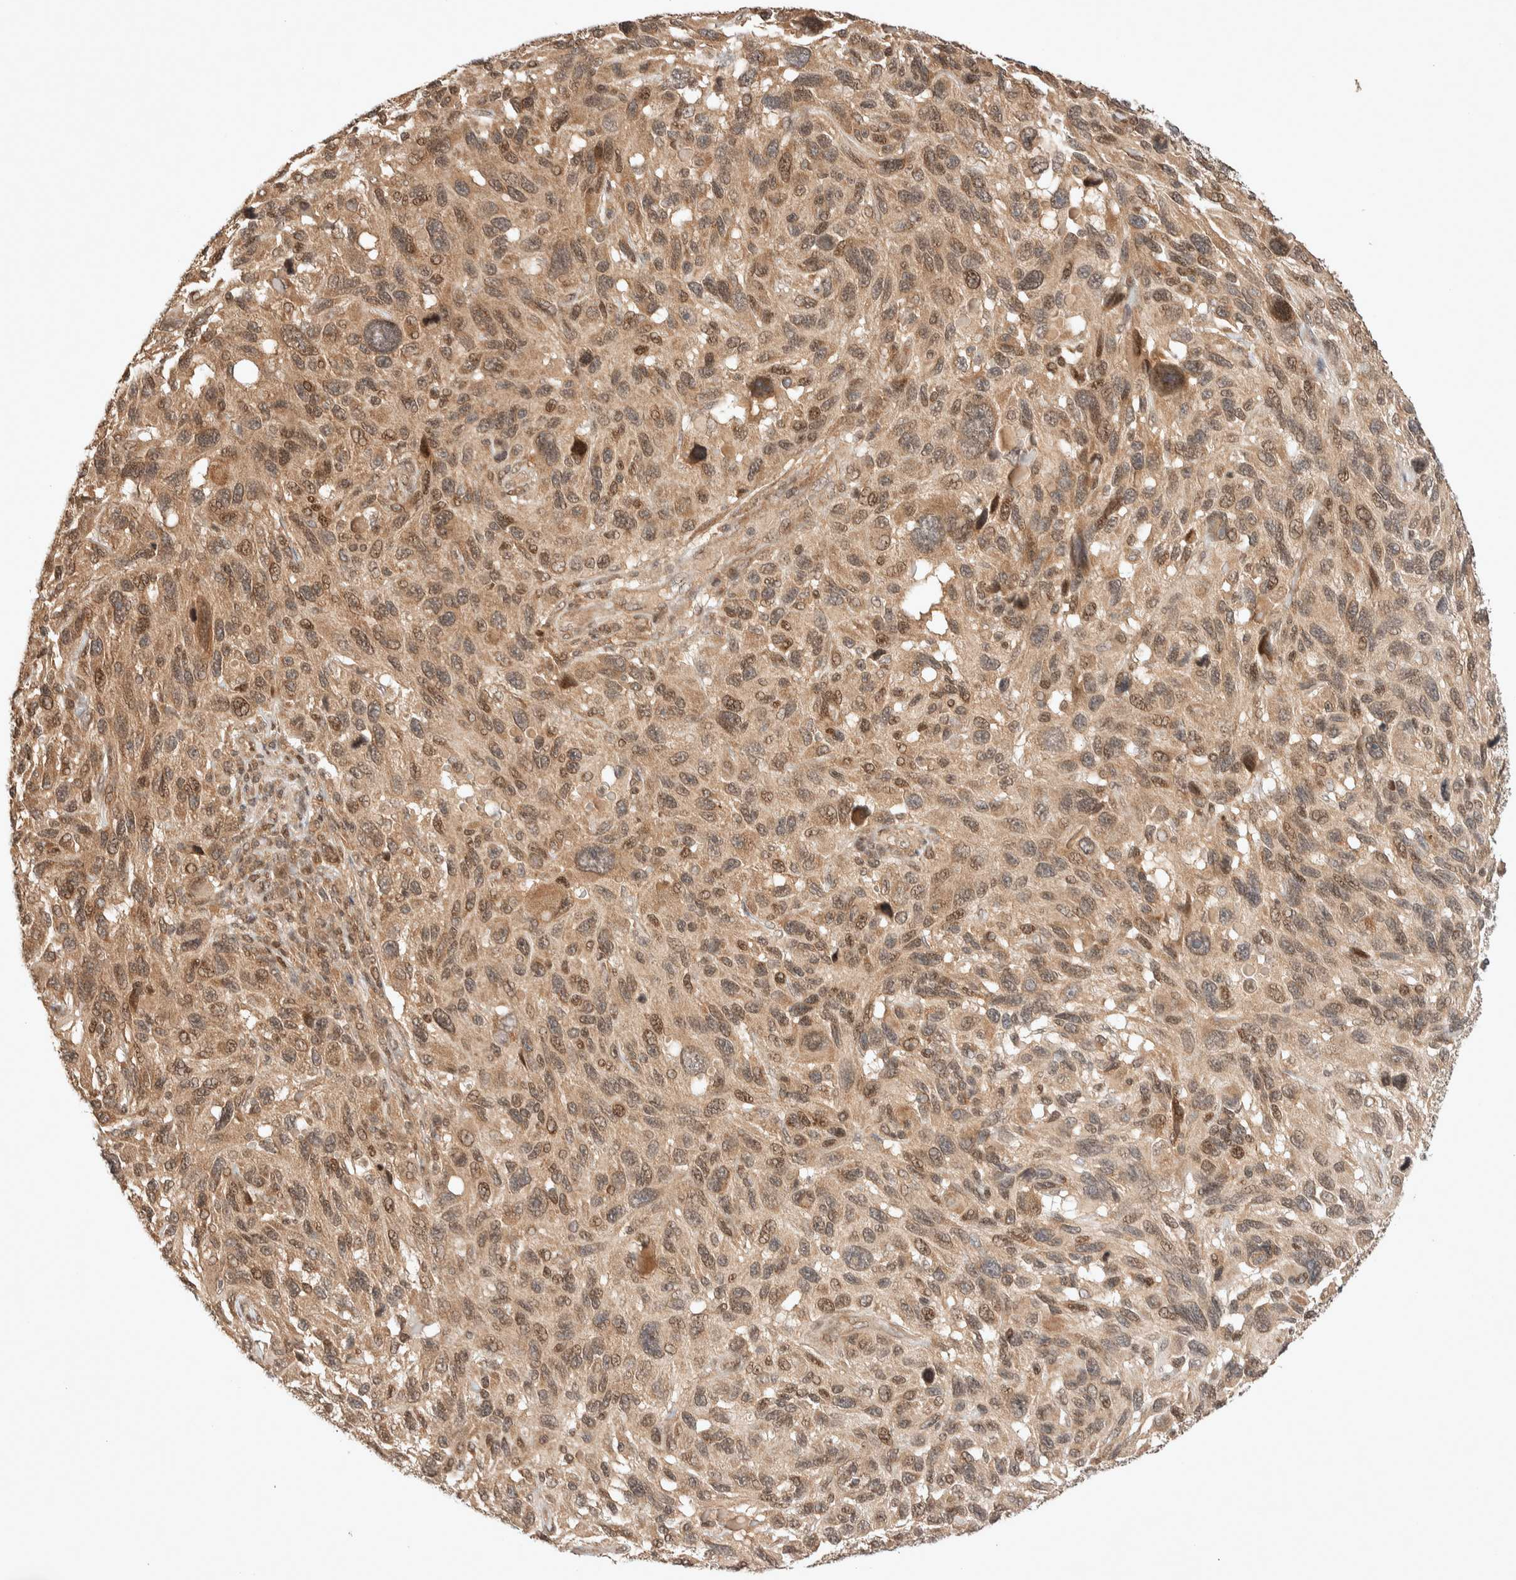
{"staining": {"intensity": "moderate", "quantity": ">75%", "location": "cytoplasmic/membranous,nuclear"}, "tissue": "melanoma", "cell_type": "Tumor cells", "image_type": "cancer", "snomed": [{"axis": "morphology", "description": "Malignant melanoma, NOS"}, {"axis": "topography", "description": "Skin"}], "caption": "Tumor cells exhibit medium levels of moderate cytoplasmic/membranous and nuclear positivity in approximately >75% of cells in melanoma. Using DAB (brown) and hematoxylin (blue) stains, captured at high magnification using brightfield microscopy.", "gene": "THRA", "patient": {"sex": "male", "age": 53}}